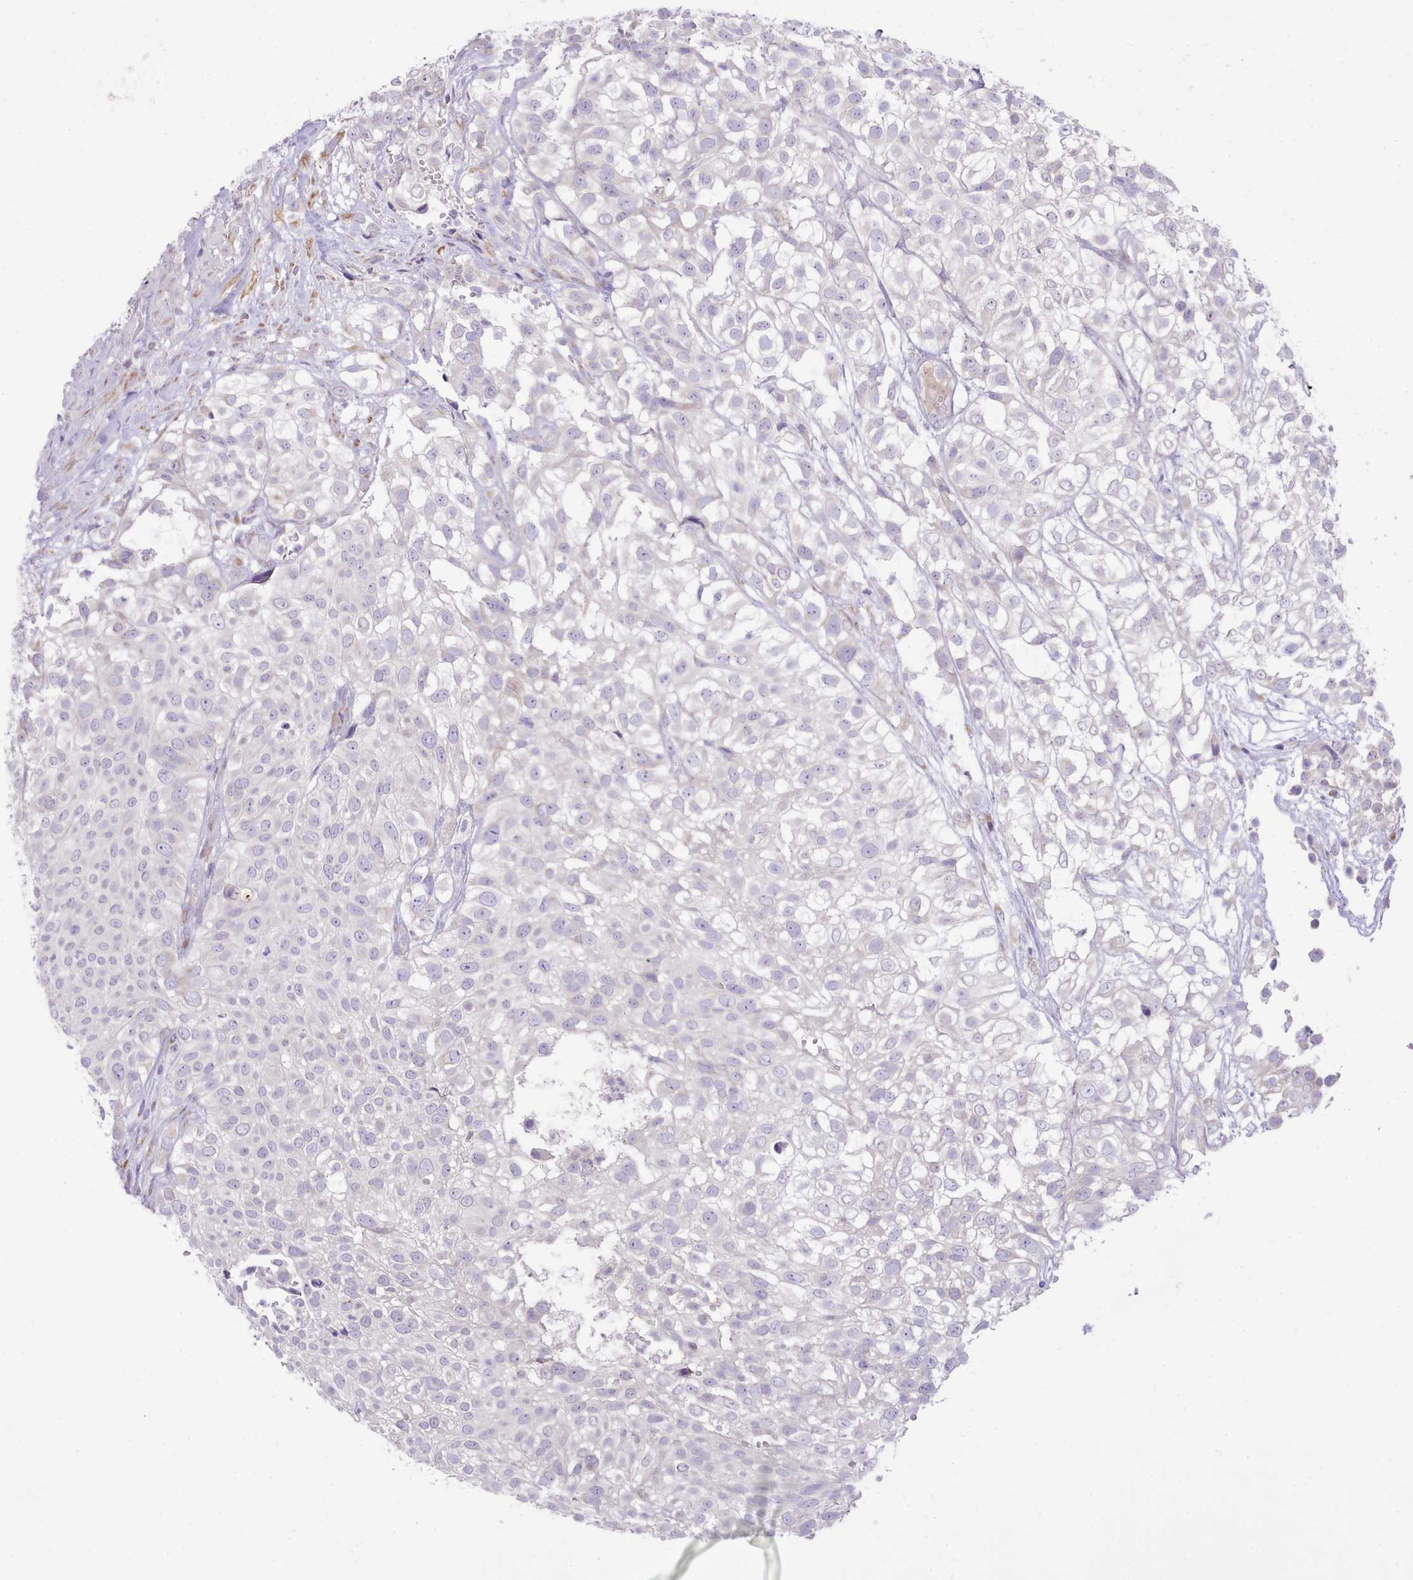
{"staining": {"intensity": "negative", "quantity": "none", "location": "none"}, "tissue": "urothelial cancer", "cell_type": "Tumor cells", "image_type": "cancer", "snomed": [{"axis": "morphology", "description": "Urothelial carcinoma, High grade"}, {"axis": "topography", "description": "Urinary bladder"}], "caption": "This is a image of immunohistochemistry (IHC) staining of urothelial carcinoma (high-grade), which shows no expression in tumor cells.", "gene": "CCL1", "patient": {"sex": "male", "age": 56}}